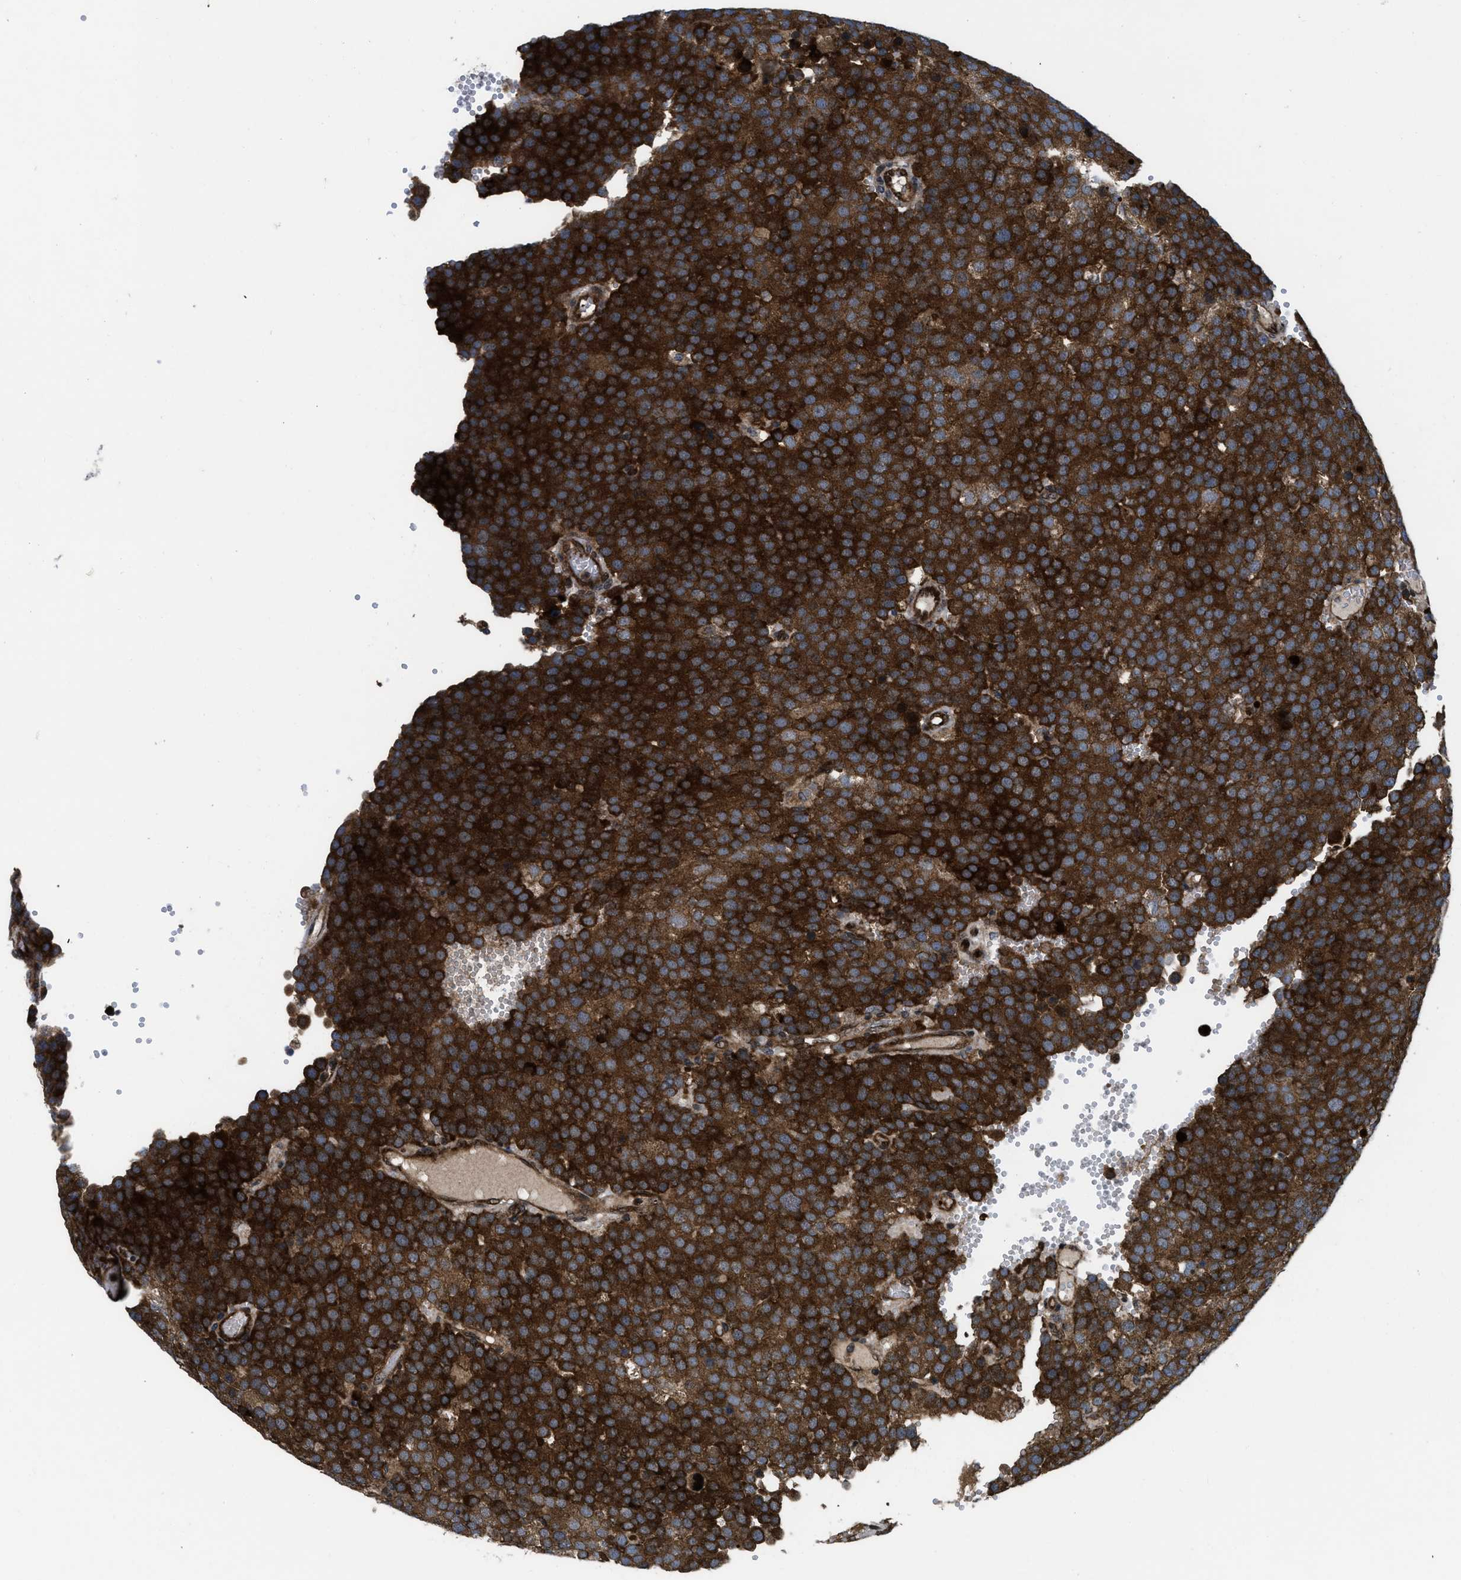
{"staining": {"intensity": "strong", "quantity": ">75%", "location": "cytoplasmic/membranous"}, "tissue": "testis cancer", "cell_type": "Tumor cells", "image_type": "cancer", "snomed": [{"axis": "morphology", "description": "Normal tissue, NOS"}, {"axis": "morphology", "description": "Seminoma, NOS"}, {"axis": "topography", "description": "Testis"}], "caption": "Immunohistochemistry histopathology image of seminoma (testis) stained for a protein (brown), which reveals high levels of strong cytoplasmic/membranous expression in about >75% of tumor cells.", "gene": "PPP2CB", "patient": {"sex": "male", "age": 71}}